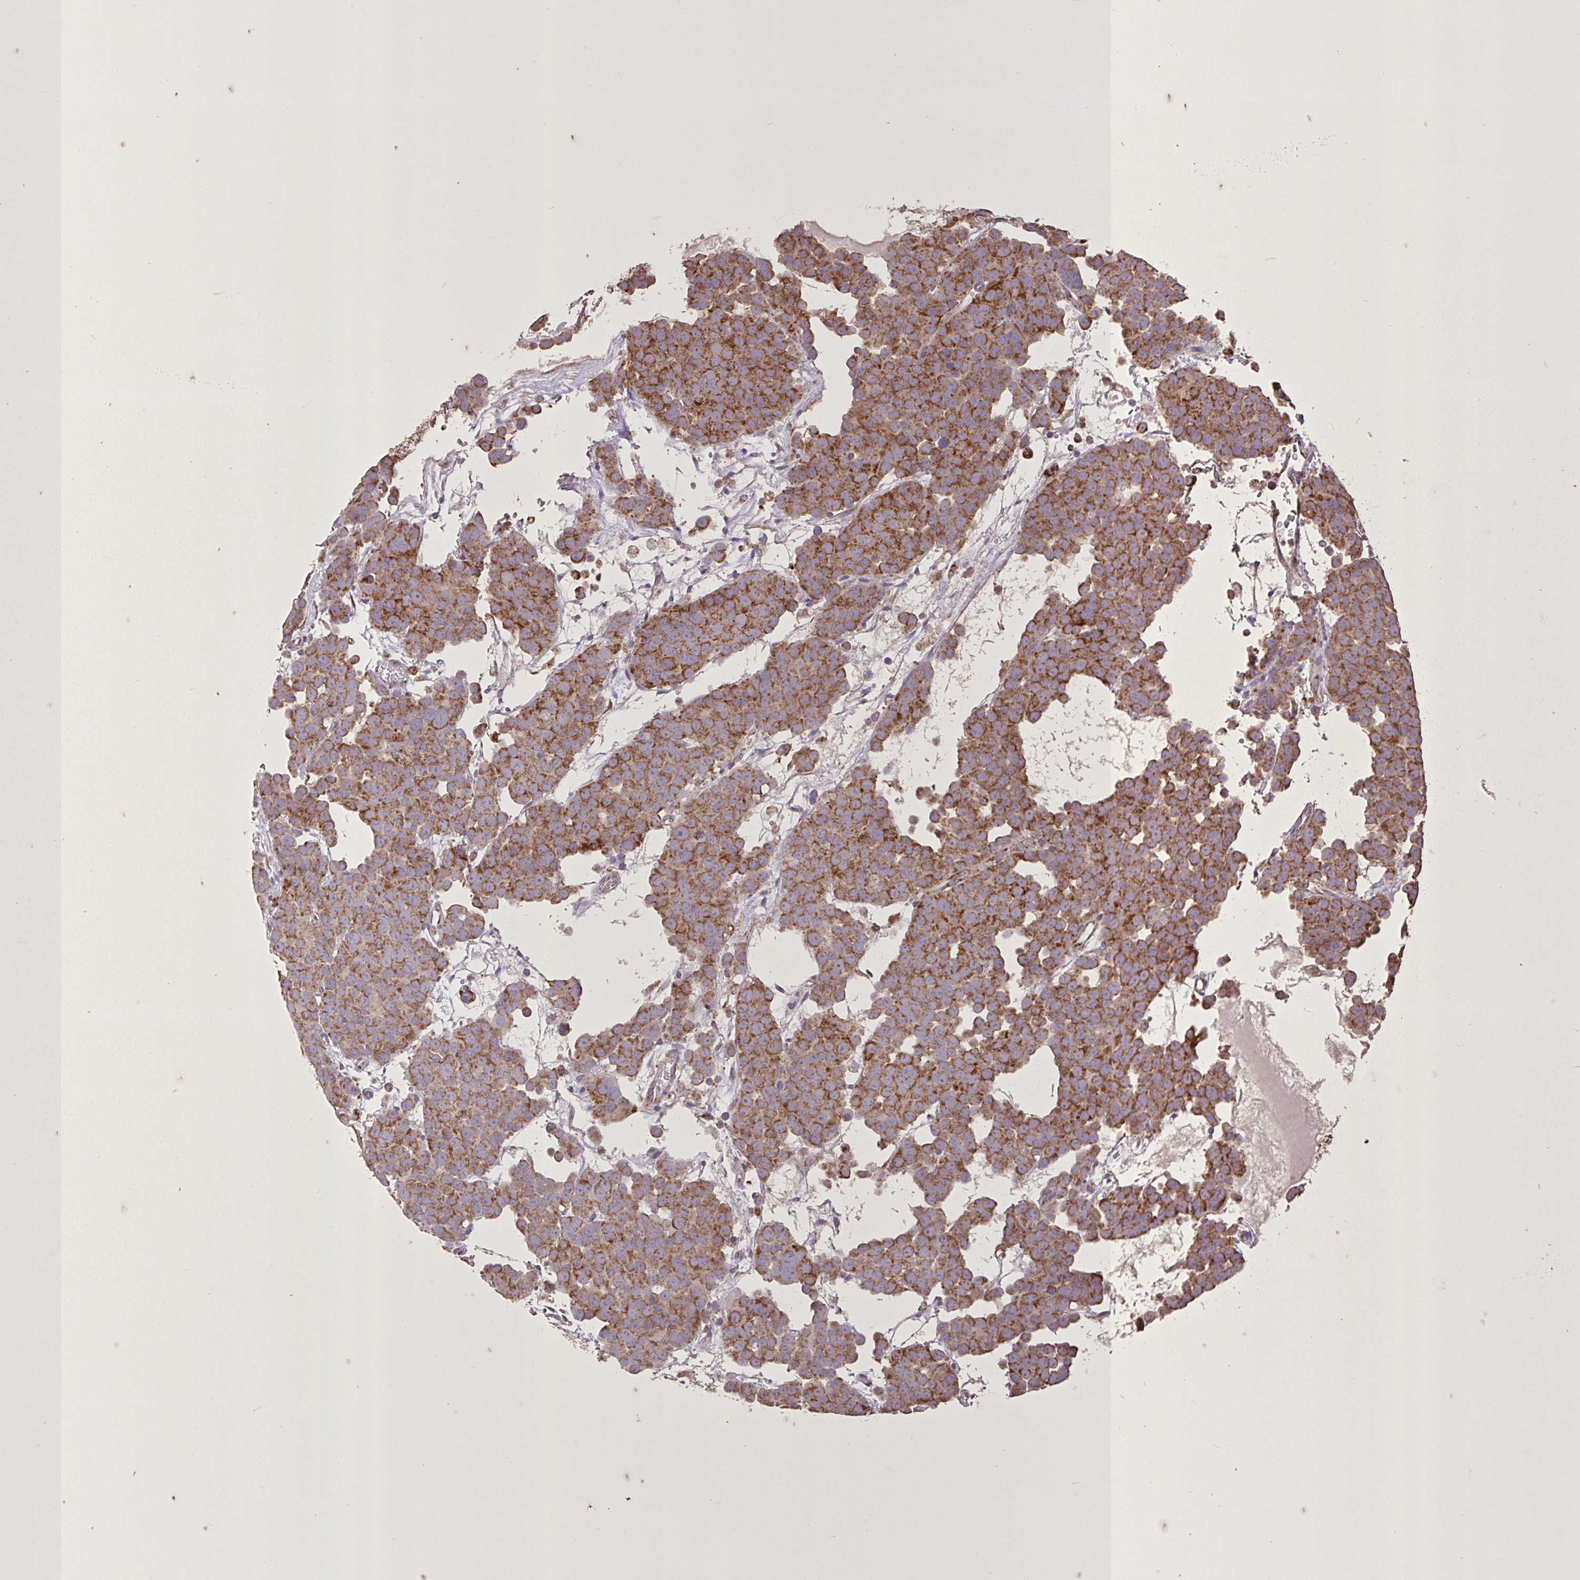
{"staining": {"intensity": "moderate", "quantity": ">75%", "location": "cytoplasmic/membranous"}, "tissue": "testis cancer", "cell_type": "Tumor cells", "image_type": "cancer", "snomed": [{"axis": "morphology", "description": "Seminoma, NOS"}, {"axis": "topography", "description": "Testis"}], "caption": "Immunohistochemistry image of human testis cancer stained for a protein (brown), which shows medium levels of moderate cytoplasmic/membranous positivity in approximately >75% of tumor cells.", "gene": "AGK", "patient": {"sex": "male", "age": 71}}